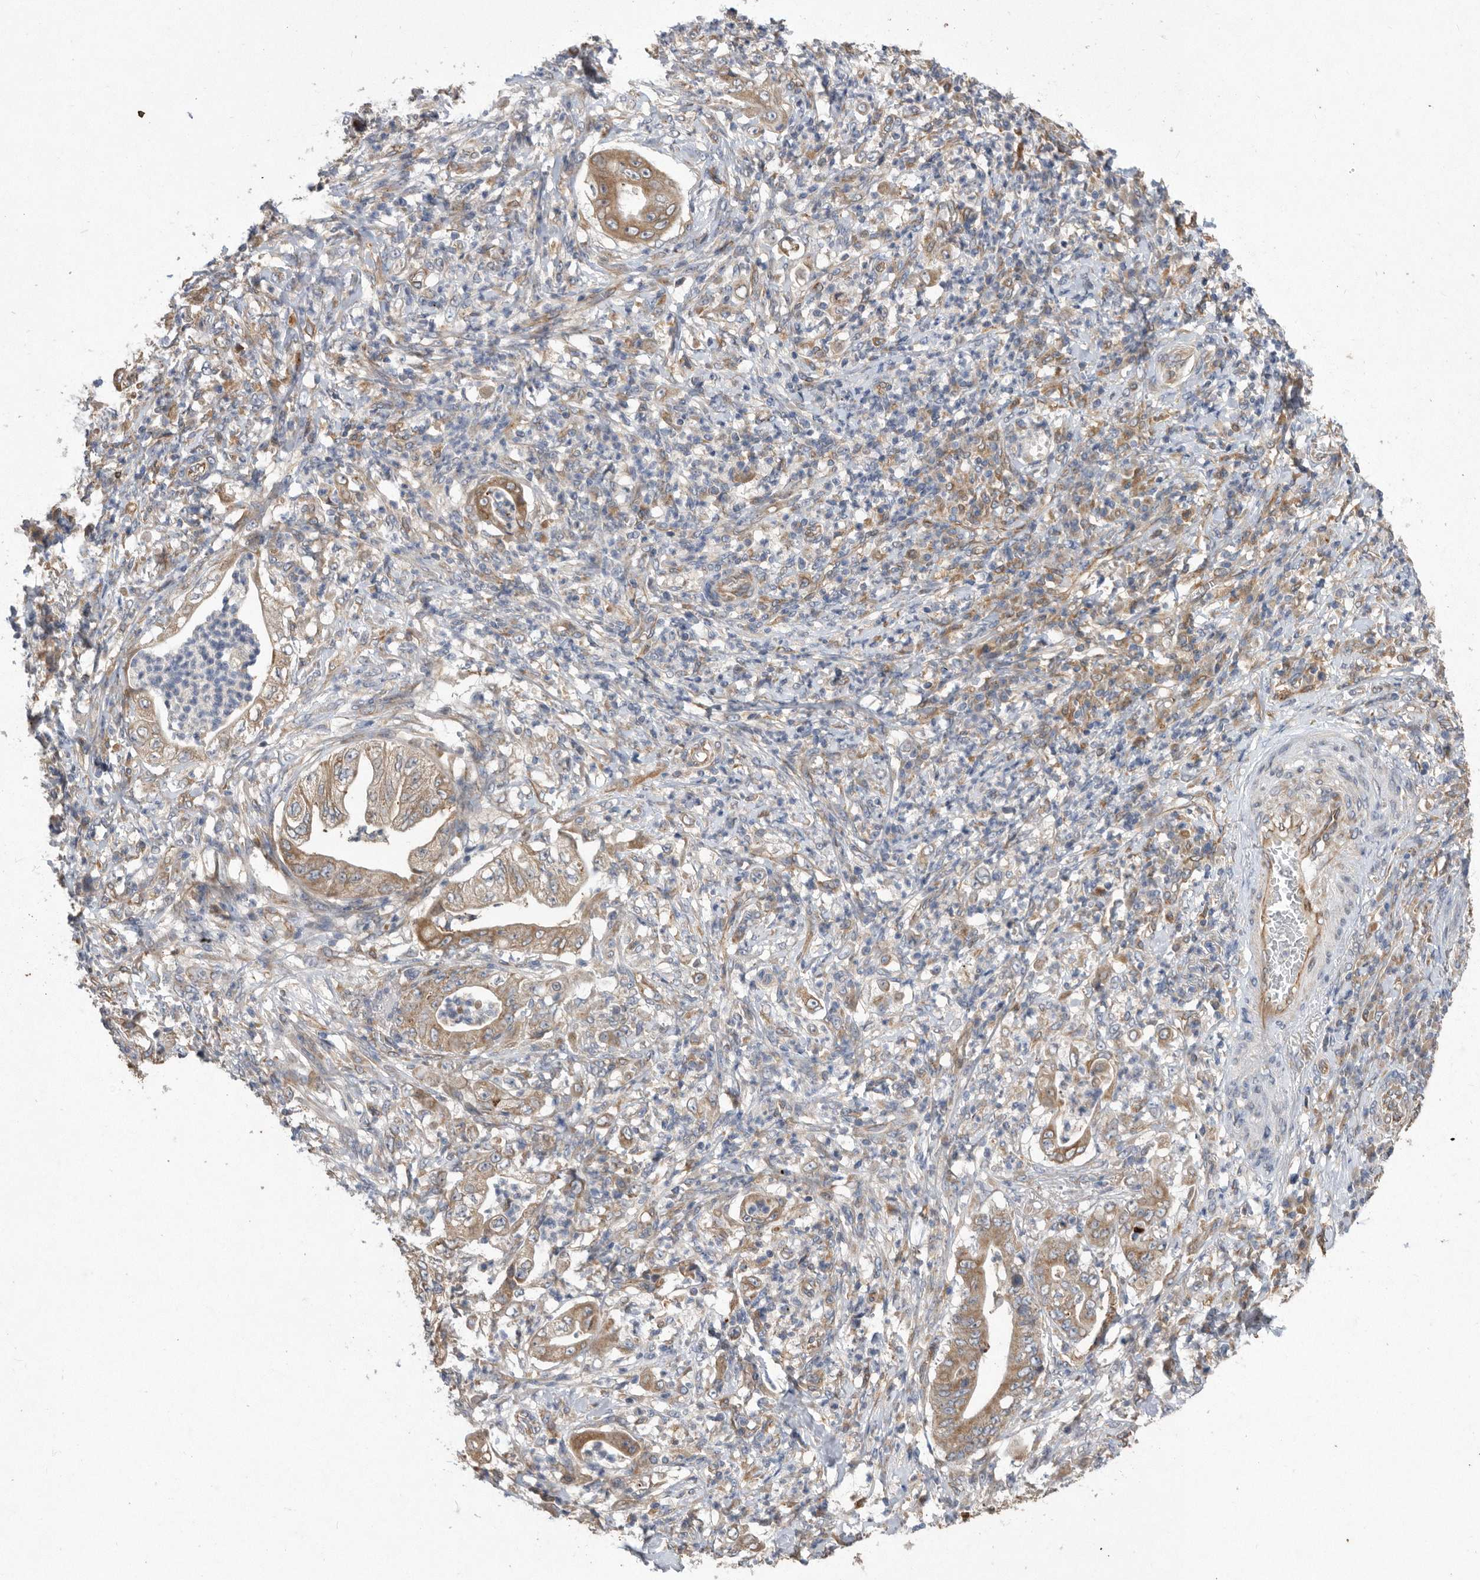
{"staining": {"intensity": "moderate", "quantity": ">75%", "location": "cytoplasmic/membranous"}, "tissue": "stomach cancer", "cell_type": "Tumor cells", "image_type": "cancer", "snomed": [{"axis": "morphology", "description": "Adenocarcinoma, NOS"}, {"axis": "topography", "description": "Stomach"}], "caption": "IHC (DAB) staining of adenocarcinoma (stomach) displays moderate cytoplasmic/membranous protein positivity in about >75% of tumor cells. The protein is shown in brown color, while the nuclei are stained blue.", "gene": "PON2", "patient": {"sex": "female", "age": 73}}